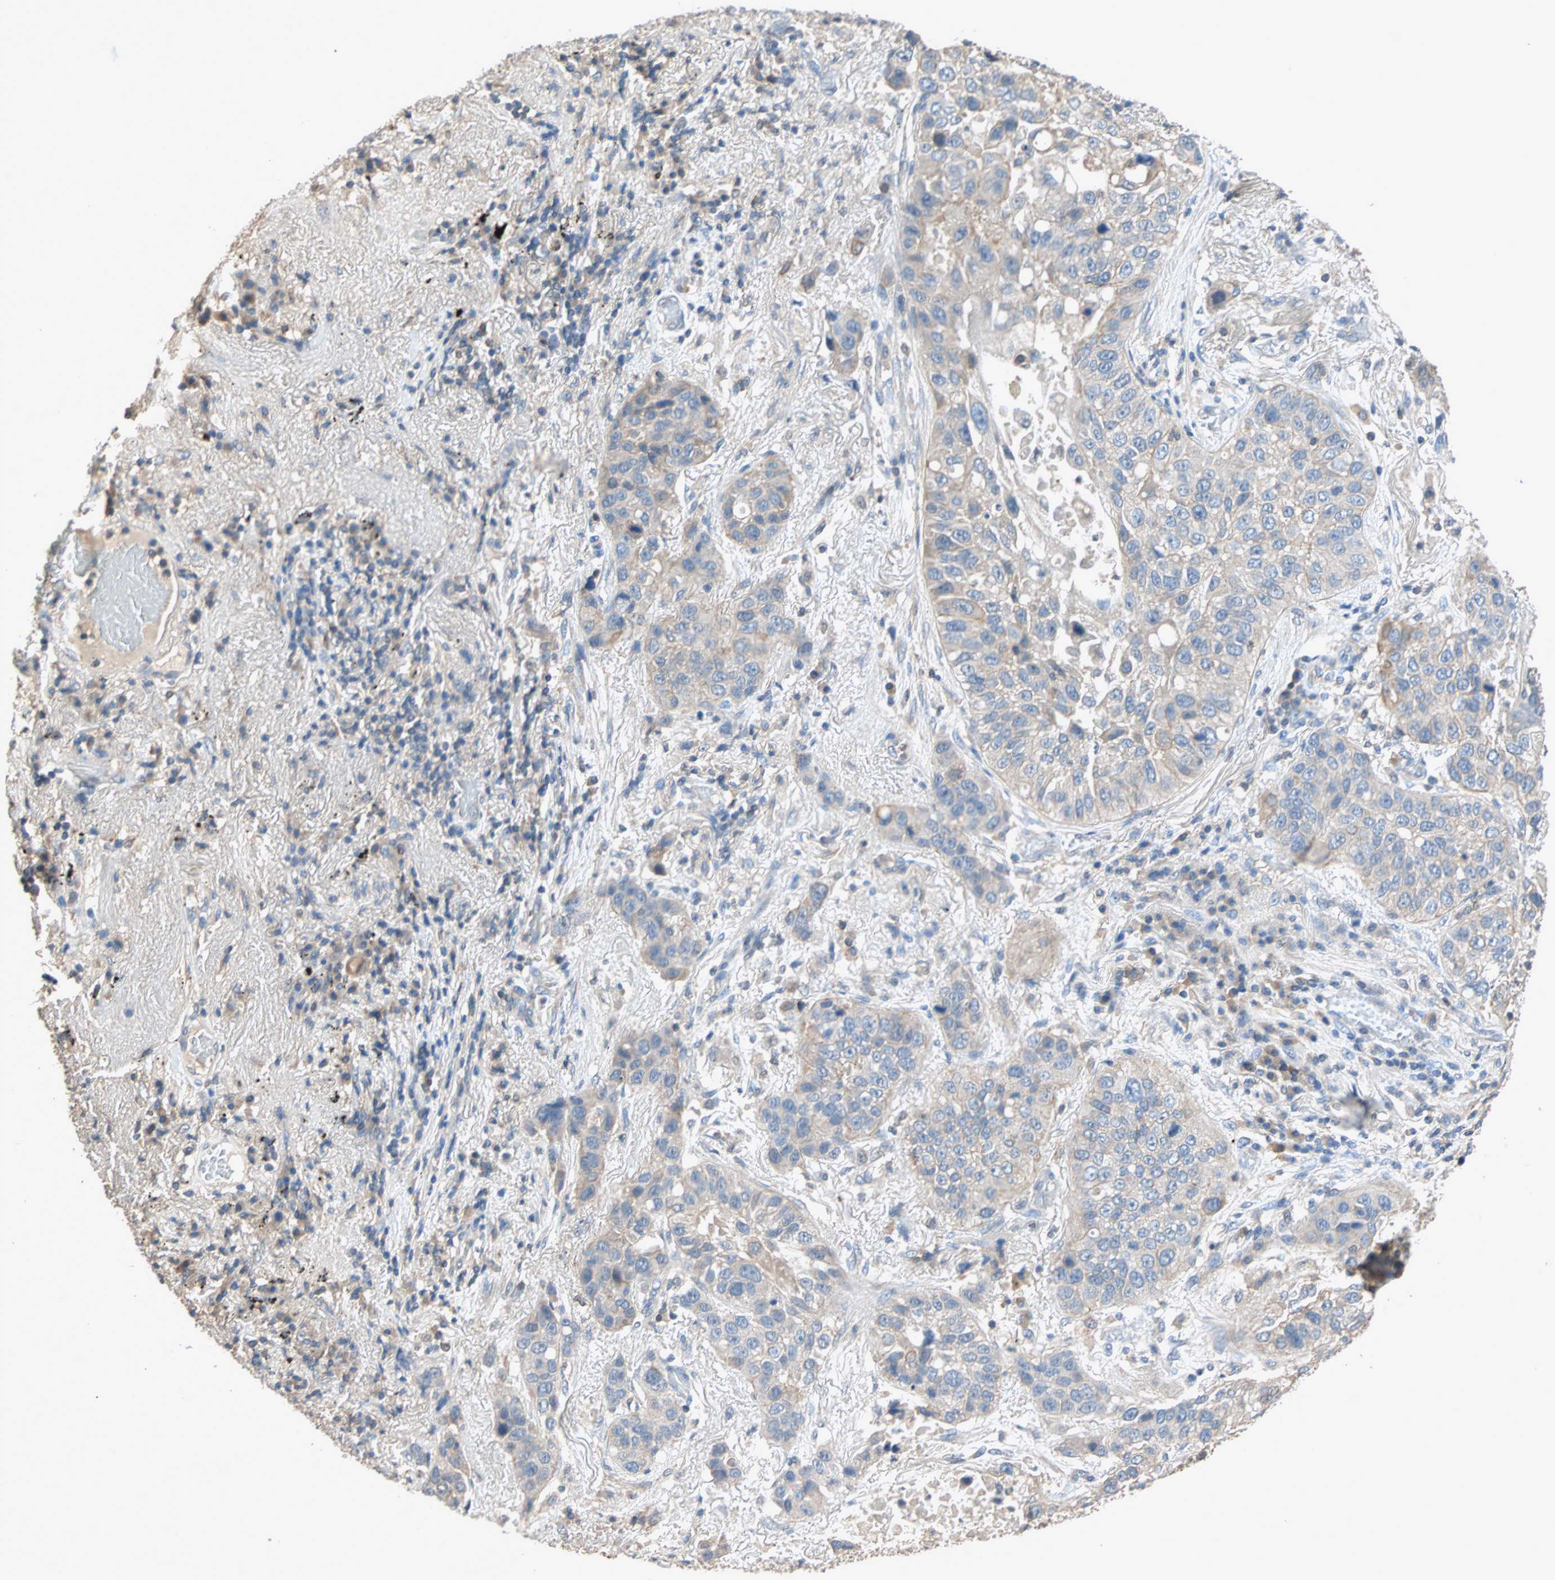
{"staining": {"intensity": "weak", "quantity": "<25%", "location": "cytoplasmic/membranous"}, "tissue": "lung cancer", "cell_type": "Tumor cells", "image_type": "cancer", "snomed": [{"axis": "morphology", "description": "Squamous cell carcinoma, NOS"}, {"axis": "topography", "description": "Lung"}], "caption": "High power microscopy histopathology image of an IHC image of lung cancer, revealing no significant staining in tumor cells.", "gene": "ADAP1", "patient": {"sex": "male", "age": 57}}